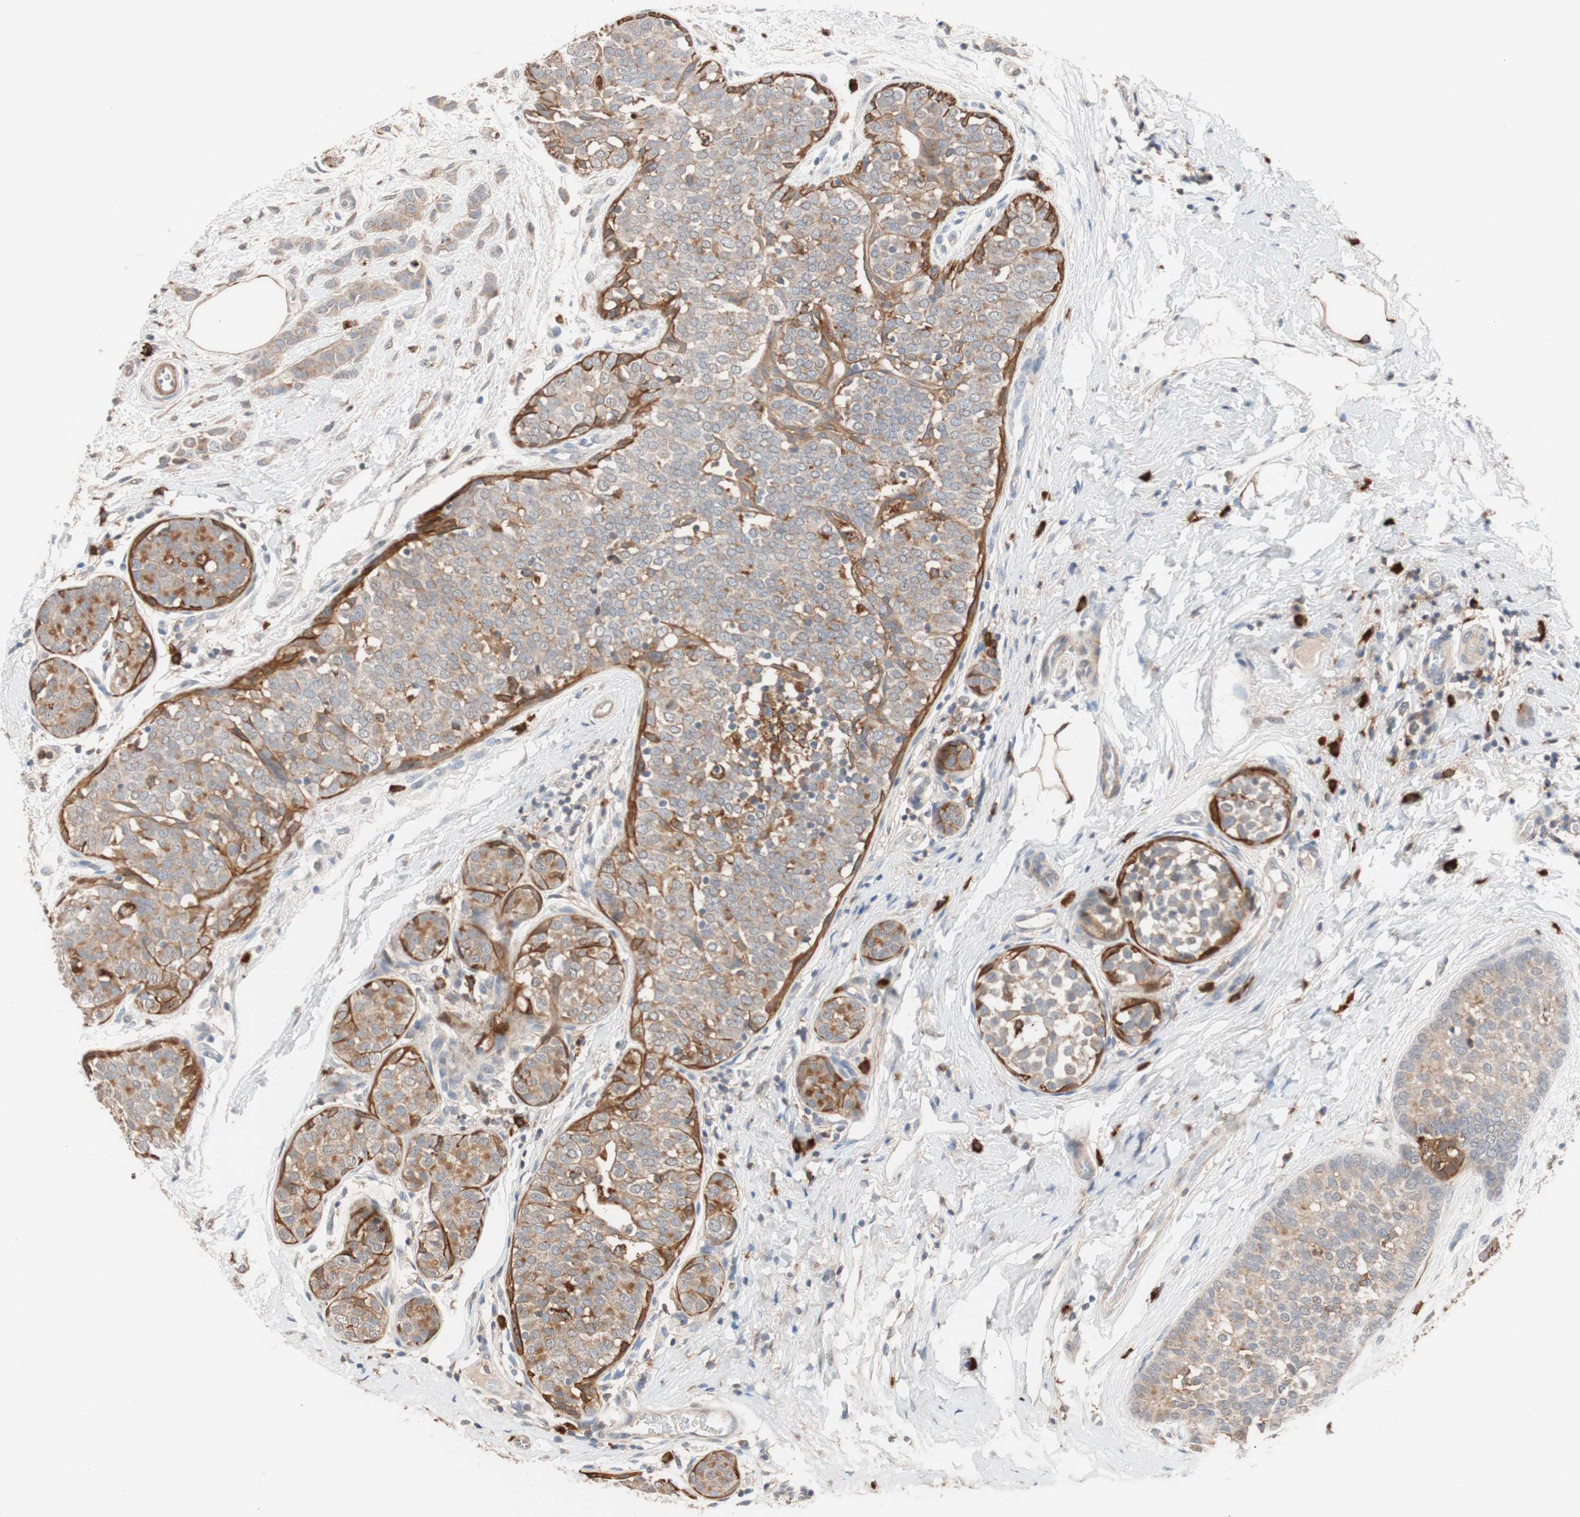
{"staining": {"intensity": "weak", "quantity": "25%-75%", "location": "cytoplasmic/membranous"}, "tissue": "breast cancer", "cell_type": "Tumor cells", "image_type": "cancer", "snomed": [{"axis": "morphology", "description": "Lobular carcinoma, in situ"}, {"axis": "morphology", "description": "Lobular carcinoma"}, {"axis": "topography", "description": "Breast"}], "caption": "The immunohistochemical stain highlights weak cytoplasmic/membranous staining in tumor cells of breast cancer tissue.", "gene": "LITAF", "patient": {"sex": "female", "age": 41}}